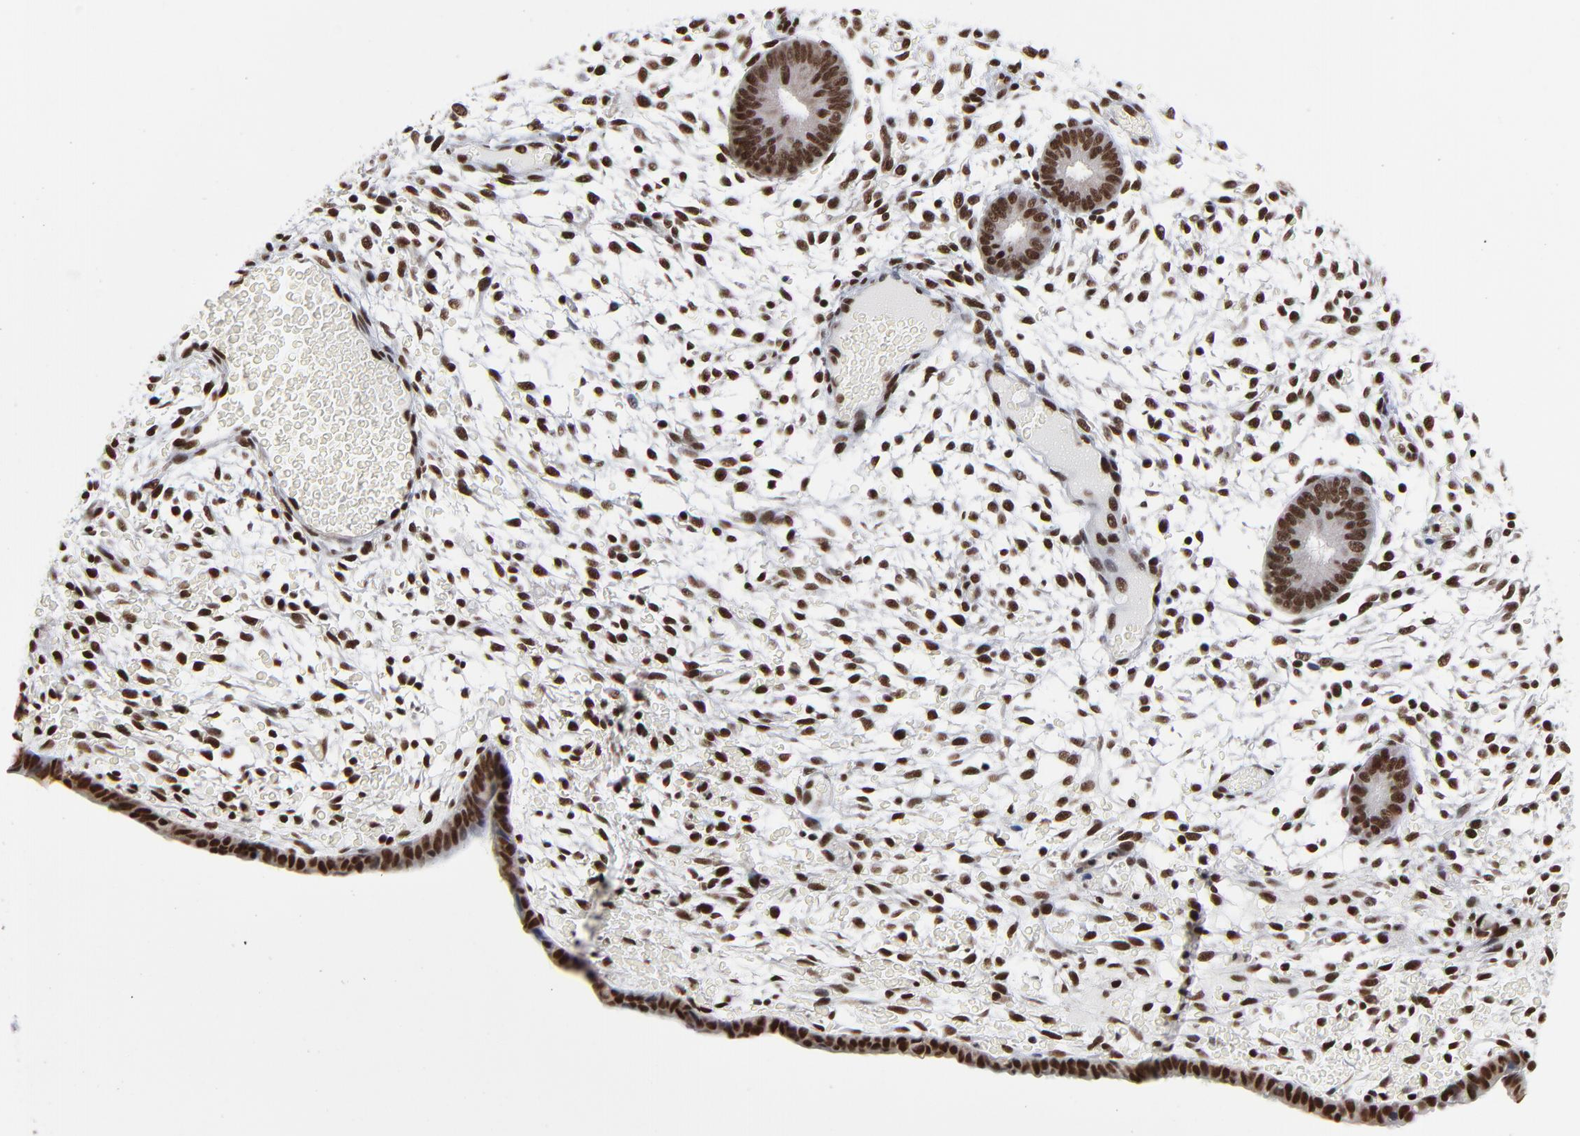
{"staining": {"intensity": "strong", "quantity": ">75%", "location": "nuclear"}, "tissue": "endometrium", "cell_type": "Cells in endometrial stroma", "image_type": "normal", "snomed": [{"axis": "morphology", "description": "Normal tissue, NOS"}, {"axis": "topography", "description": "Endometrium"}], "caption": "Protein expression by IHC displays strong nuclear expression in about >75% of cells in endometrial stroma in normal endometrium. (Brightfield microscopy of DAB IHC at high magnification).", "gene": "CREB1", "patient": {"sex": "female", "age": 42}}